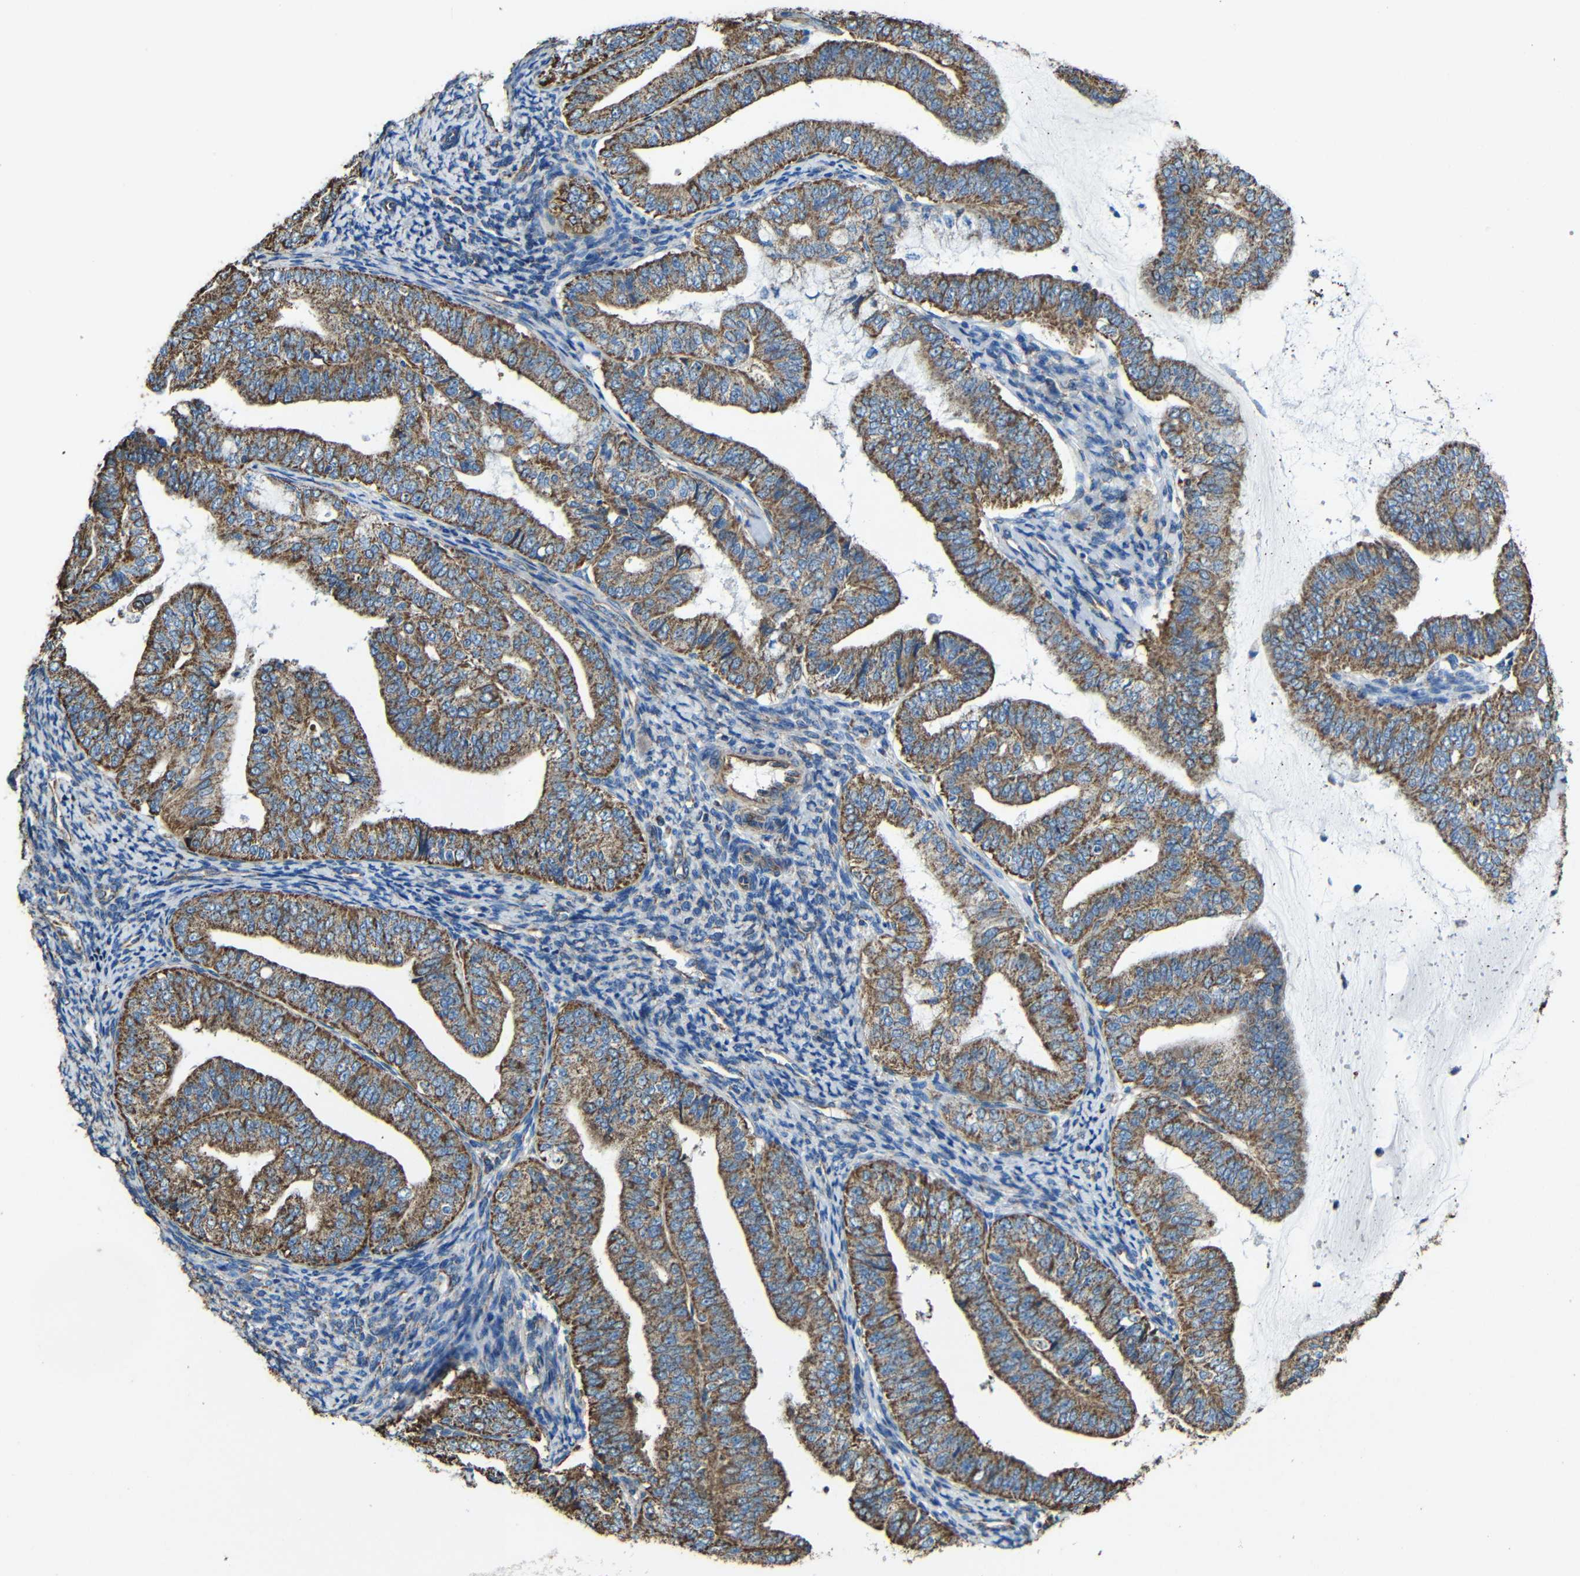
{"staining": {"intensity": "strong", "quantity": ">75%", "location": "cytoplasmic/membranous"}, "tissue": "endometrial cancer", "cell_type": "Tumor cells", "image_type": "cancer", "snomed": [{"axis": "morphology", "description": "Adenocarcinoma, NOS"}, {"axis": "topography", "description": "Endometrium"}], "caption": "Endometrial adenocarcinoma stained for a protein (brown) exhibits strong cytoplasmic/membranous positive staining in approximately >75% of tumor cells.", "gene": "INTS6L", "patient": {"sex": "female", "age": 63}}